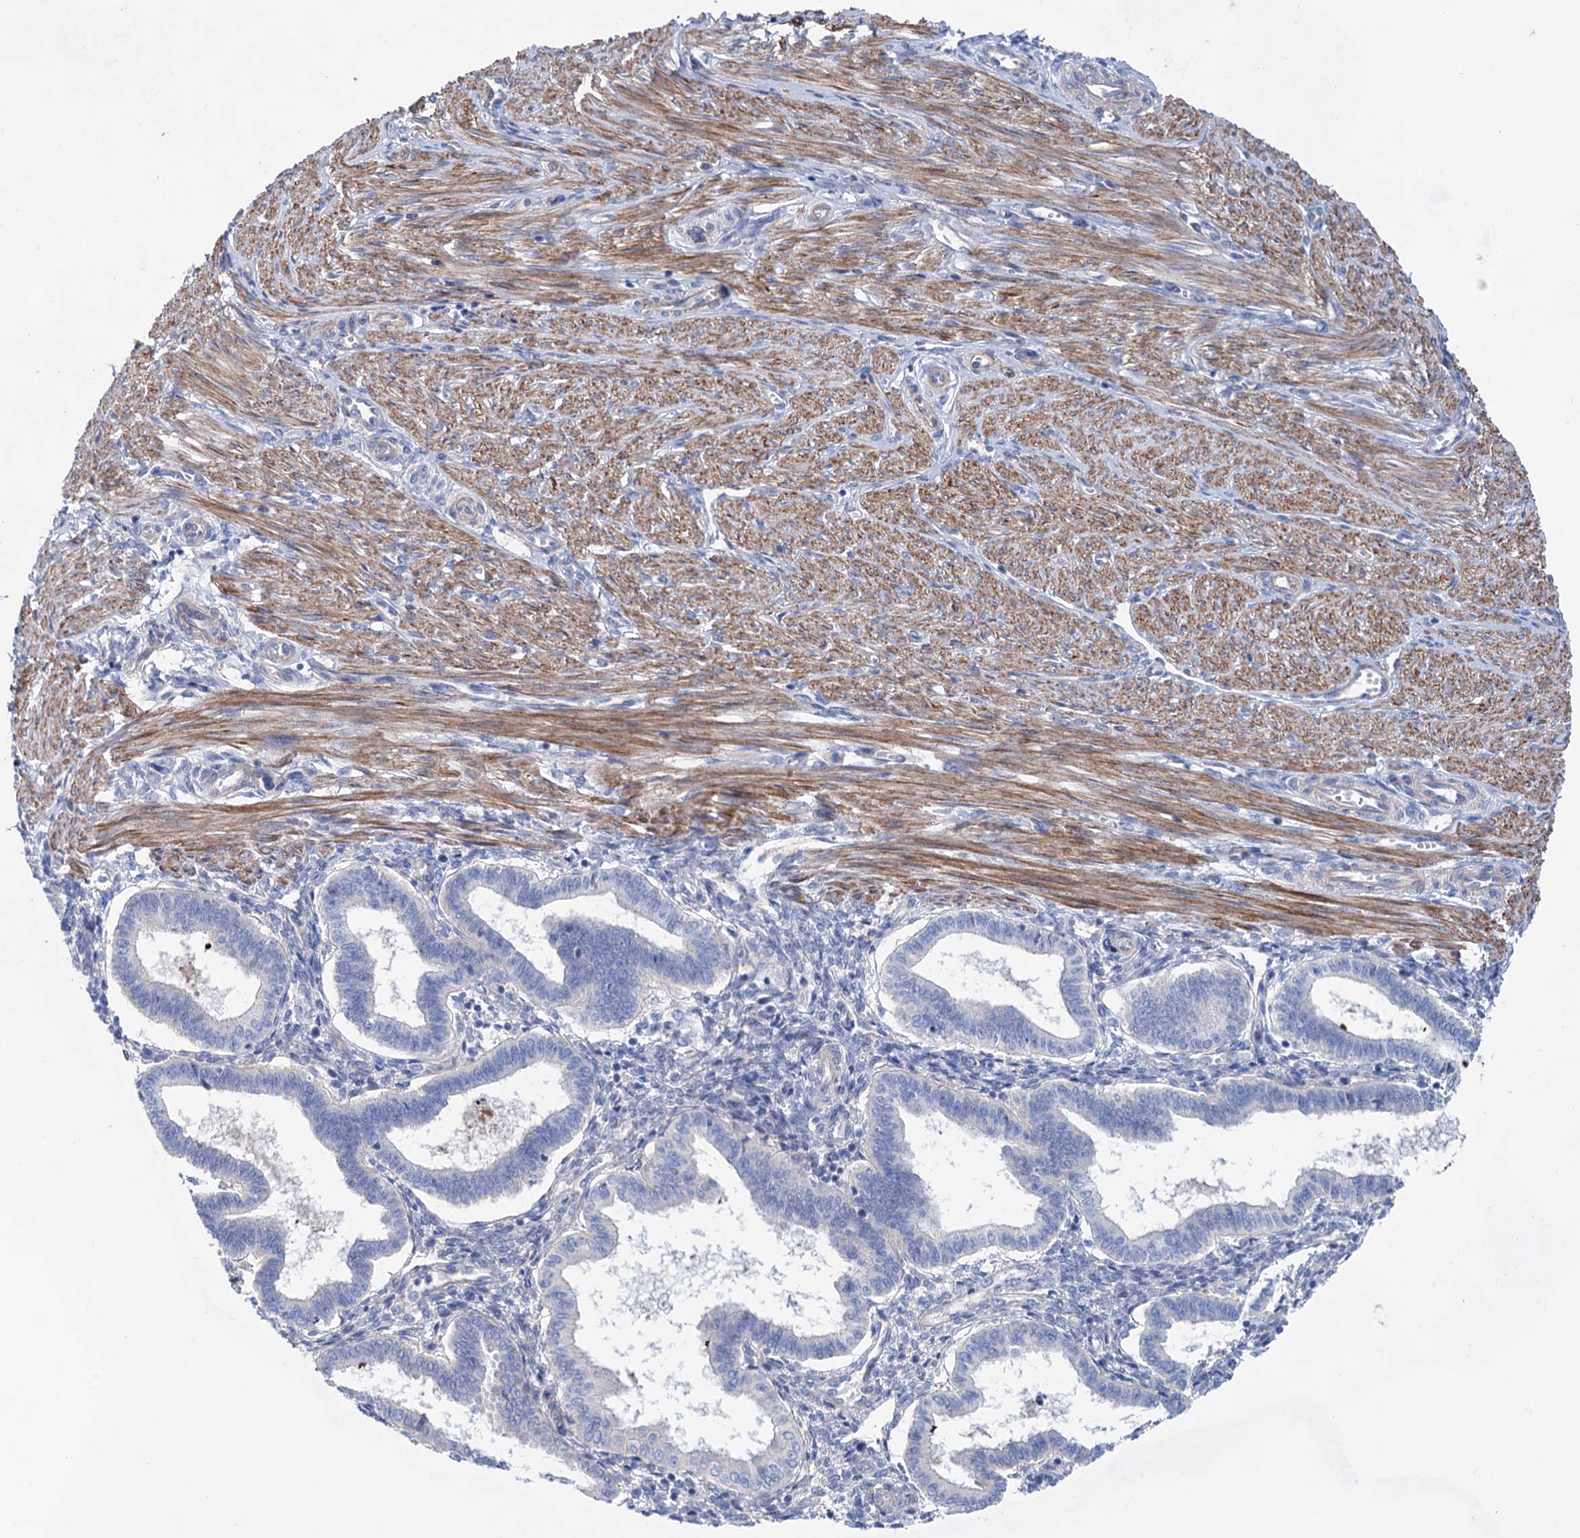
{"staining": {"intensity": "negative", "quantity": "none", "location": "none"}, "tissue": "endometrium", "cell_type": "Cells in endometrial stroma", "image_type": "normal", "snomed": [{"axis": "morphology", "description": "Normal tissue, NOS"}, {"axis": "topography", "description": "Endometrium"}], "caption": "A high-resolution micrograph shows immunohistochemistry staining of benign endometrium, which shows no significant positivity in cells in endometrial stroma.", "gene": "GPR155", "patient": {"sex": "female", "age": 25}}